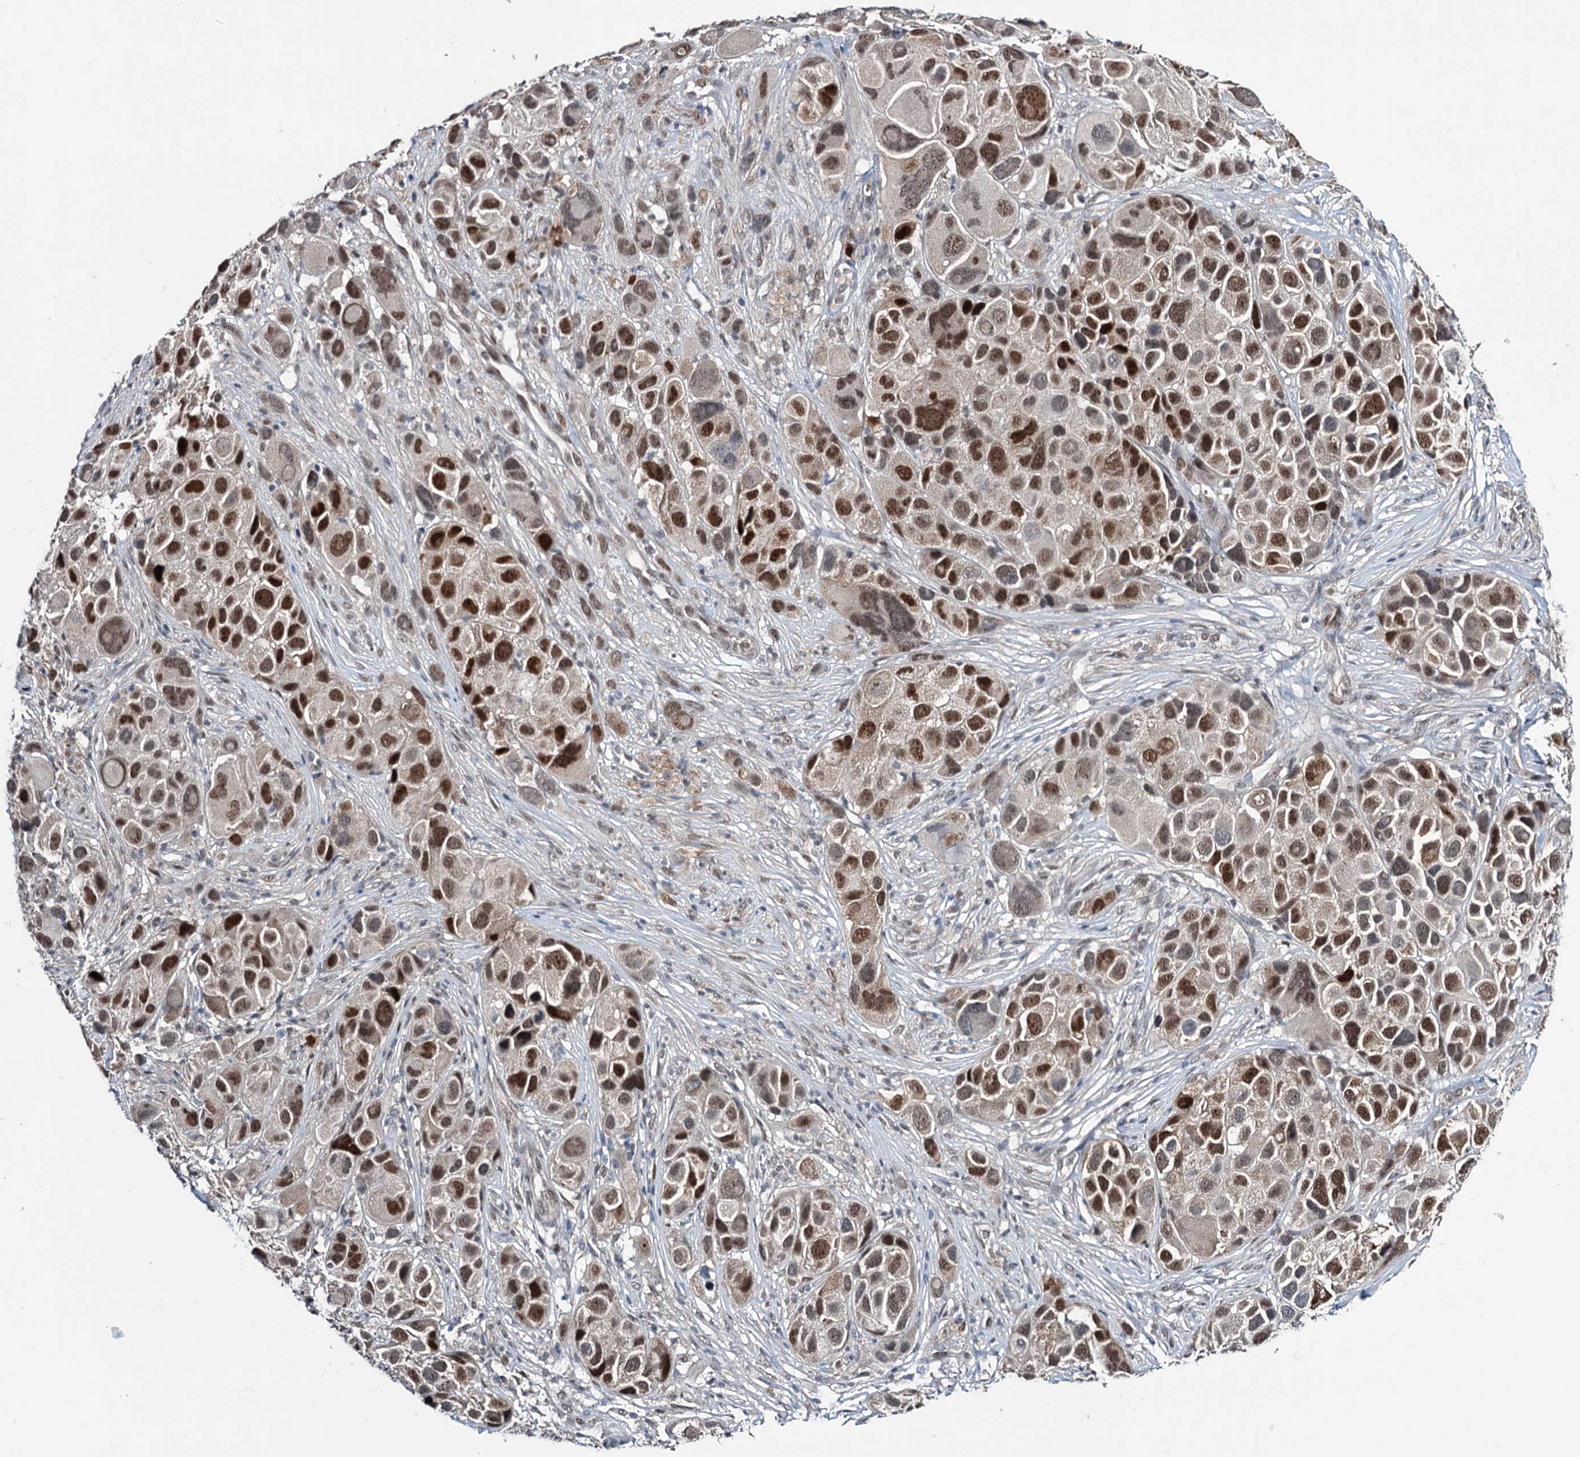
{"staining": {"intensity": "strong", "quantity": ">75%", "location": "nuclear"}, "tissue": "melanoma", "cell_type": "Tumor cells", "image_type": "cancer", "snomed": [{"axis": "morphology", "description": "Malignant melanoma, NOS"}, {"axis": "topography", "description": "Skin of trunk"}], "caption": "A high amount of strong nuclear positivity is appreciated in approximately >75% of tumor cells in melanoma tissue.", "gene": "DCUN1D4", "patient": {"sex": "male", "age": 71}}